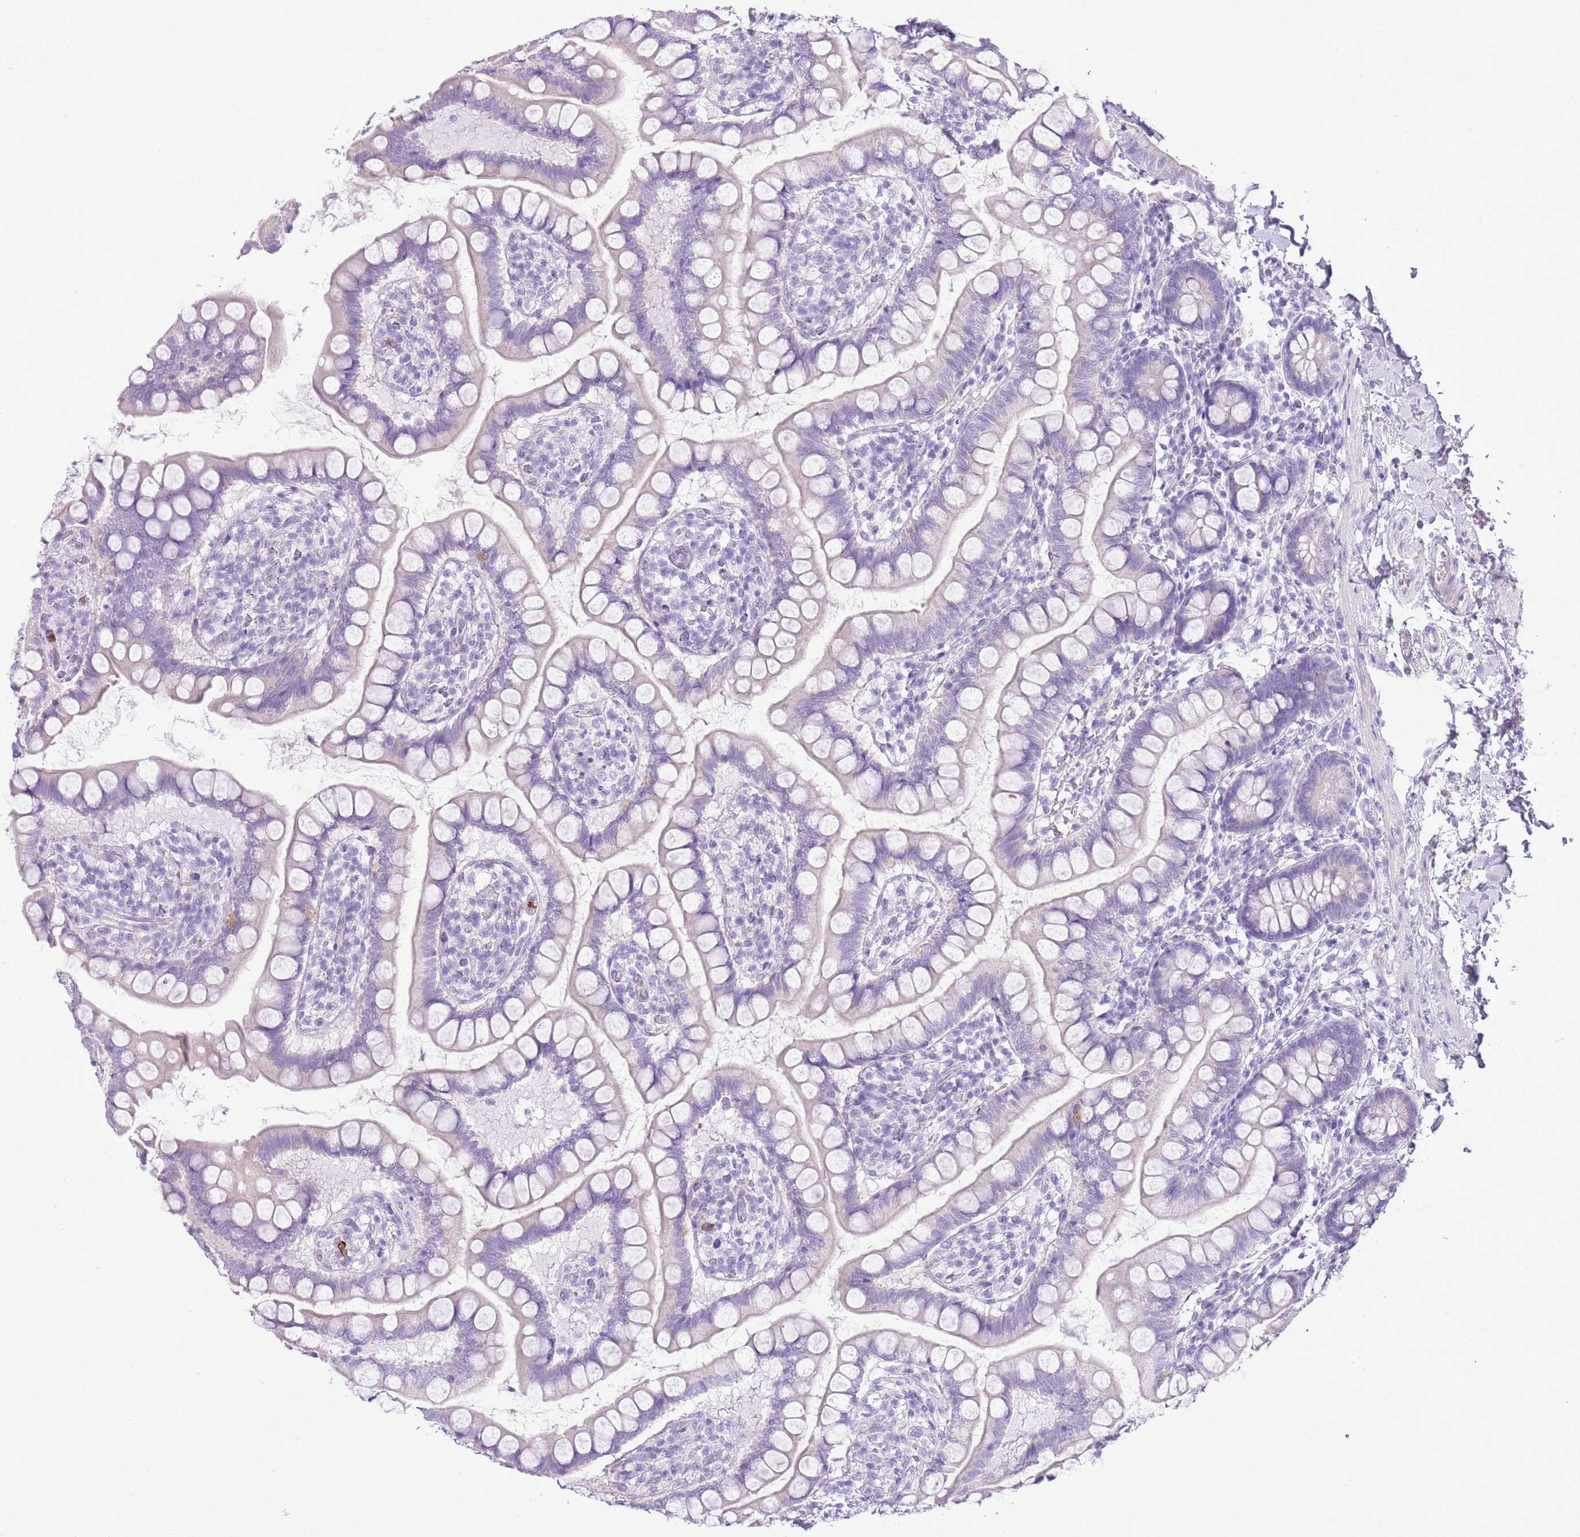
{"staining": {"intensity": "negative", "quantity": "none", "location": "none"}, "tissue": "small intestine", "cell_type": "Glandular cells", "image_type": "normal", "snomed": [{"axis": "morphology", "description": "Normal tissue, NOS"}, {"axis": "topography", "description": "Small intestine"}], "caption": "Glandular cells show no significant expression in unremarkable small intestine.", "gene": "CD177", "patient": {"sex": "female", "age": 84}}